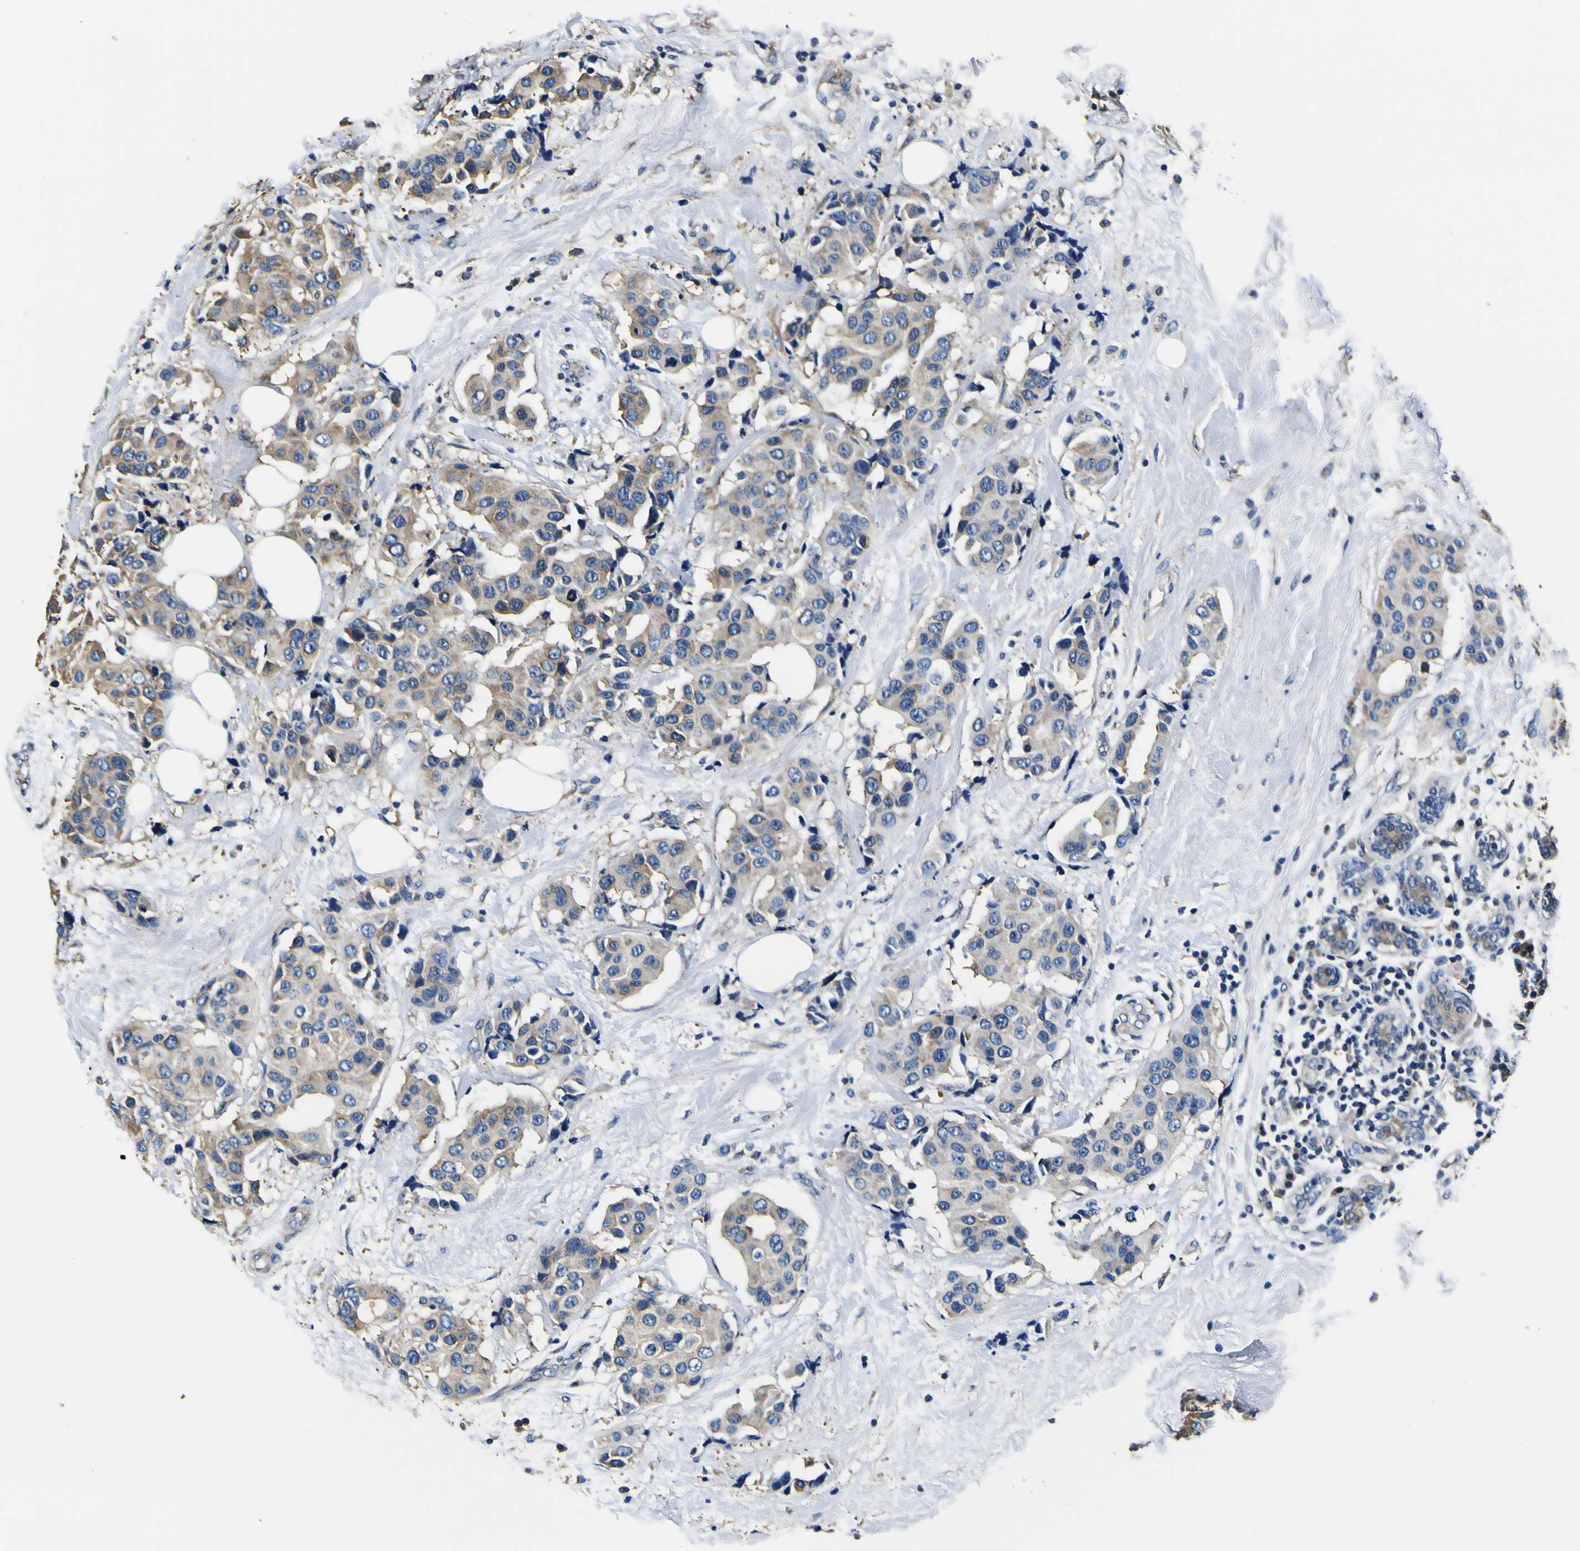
{"staining": {"intensity": "moderate", "quantity": "25%-75%", "location": "cytoplasmic/membranous"}, "tissue": "breast cancer", "cell_type": "Tumor cells", "image_type": "cancer", "snomed": [{"axis": "morphology", "description": "Normal tissue, NOS"}, {"axis": "morphology", "description": "Duct carcinoma"}, {"axis": "topography", "description": "Breast"}], "caption": "There is medium levels of moderate cytoplasmic/membranous staining in tumor cells of breast intraductal carcinoma, as demonstrated by immunohistochemical staining (brown color).", "gene": "TUBA1B", "patient": {"sex": "female", "age": 39}}